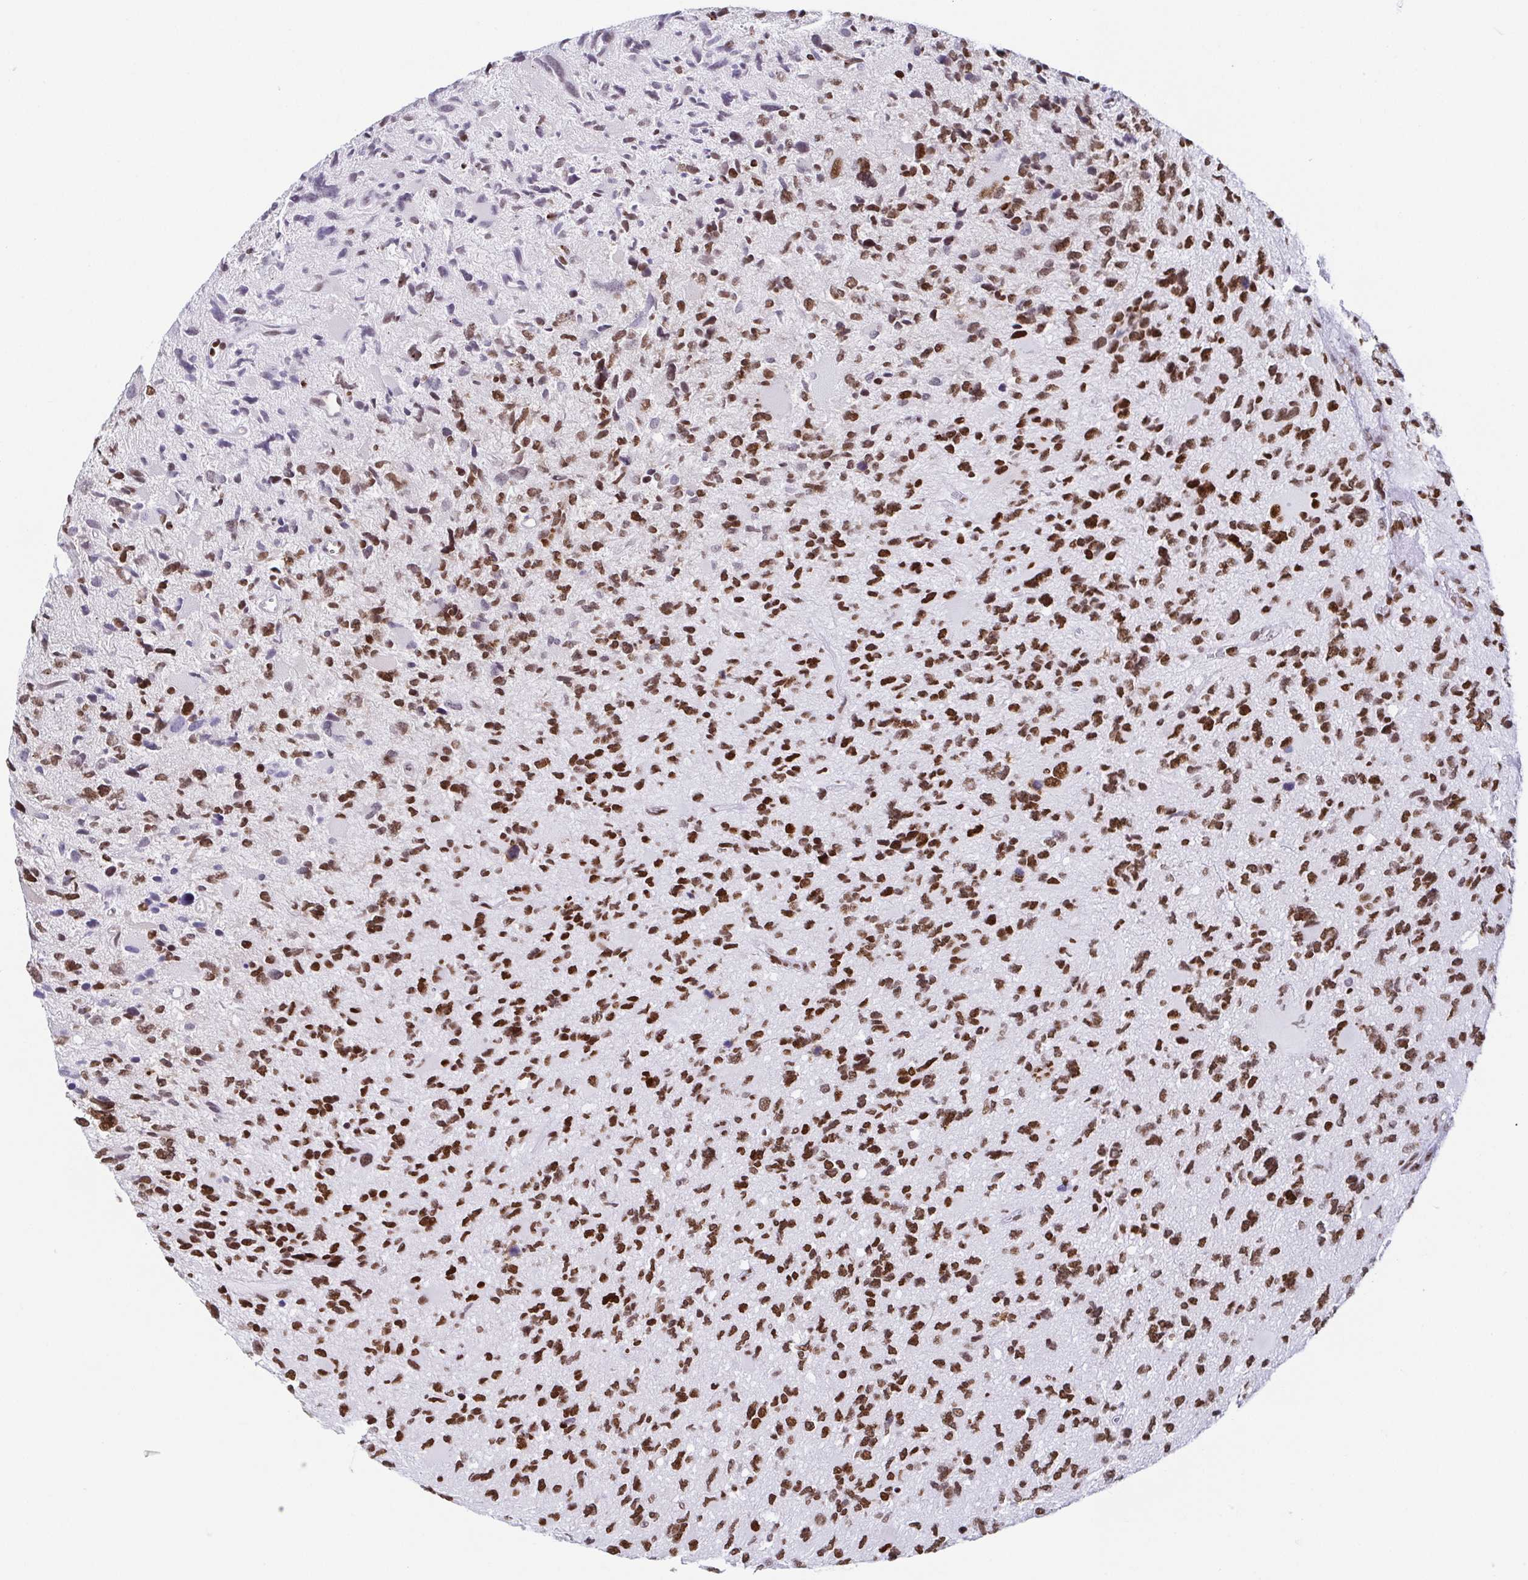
{"staining": {"intensity": "strong", "quantity": "25%-75%", "location": "nuclear"}, "tissue": "glioma", "cell_type": "Tumor cells", "image_type": "cancer", "snomed": [{"axis": "morphology", "description": "Glioma, malignant, High grade"}, {"axis": "topography", "description": "Brain"}], "caption": "Human glioma stained with a protein marker demonstrates strong staining in tumor cells.", "gene": "EWSR1", "patient": {"sex": "female", "age": 11}}